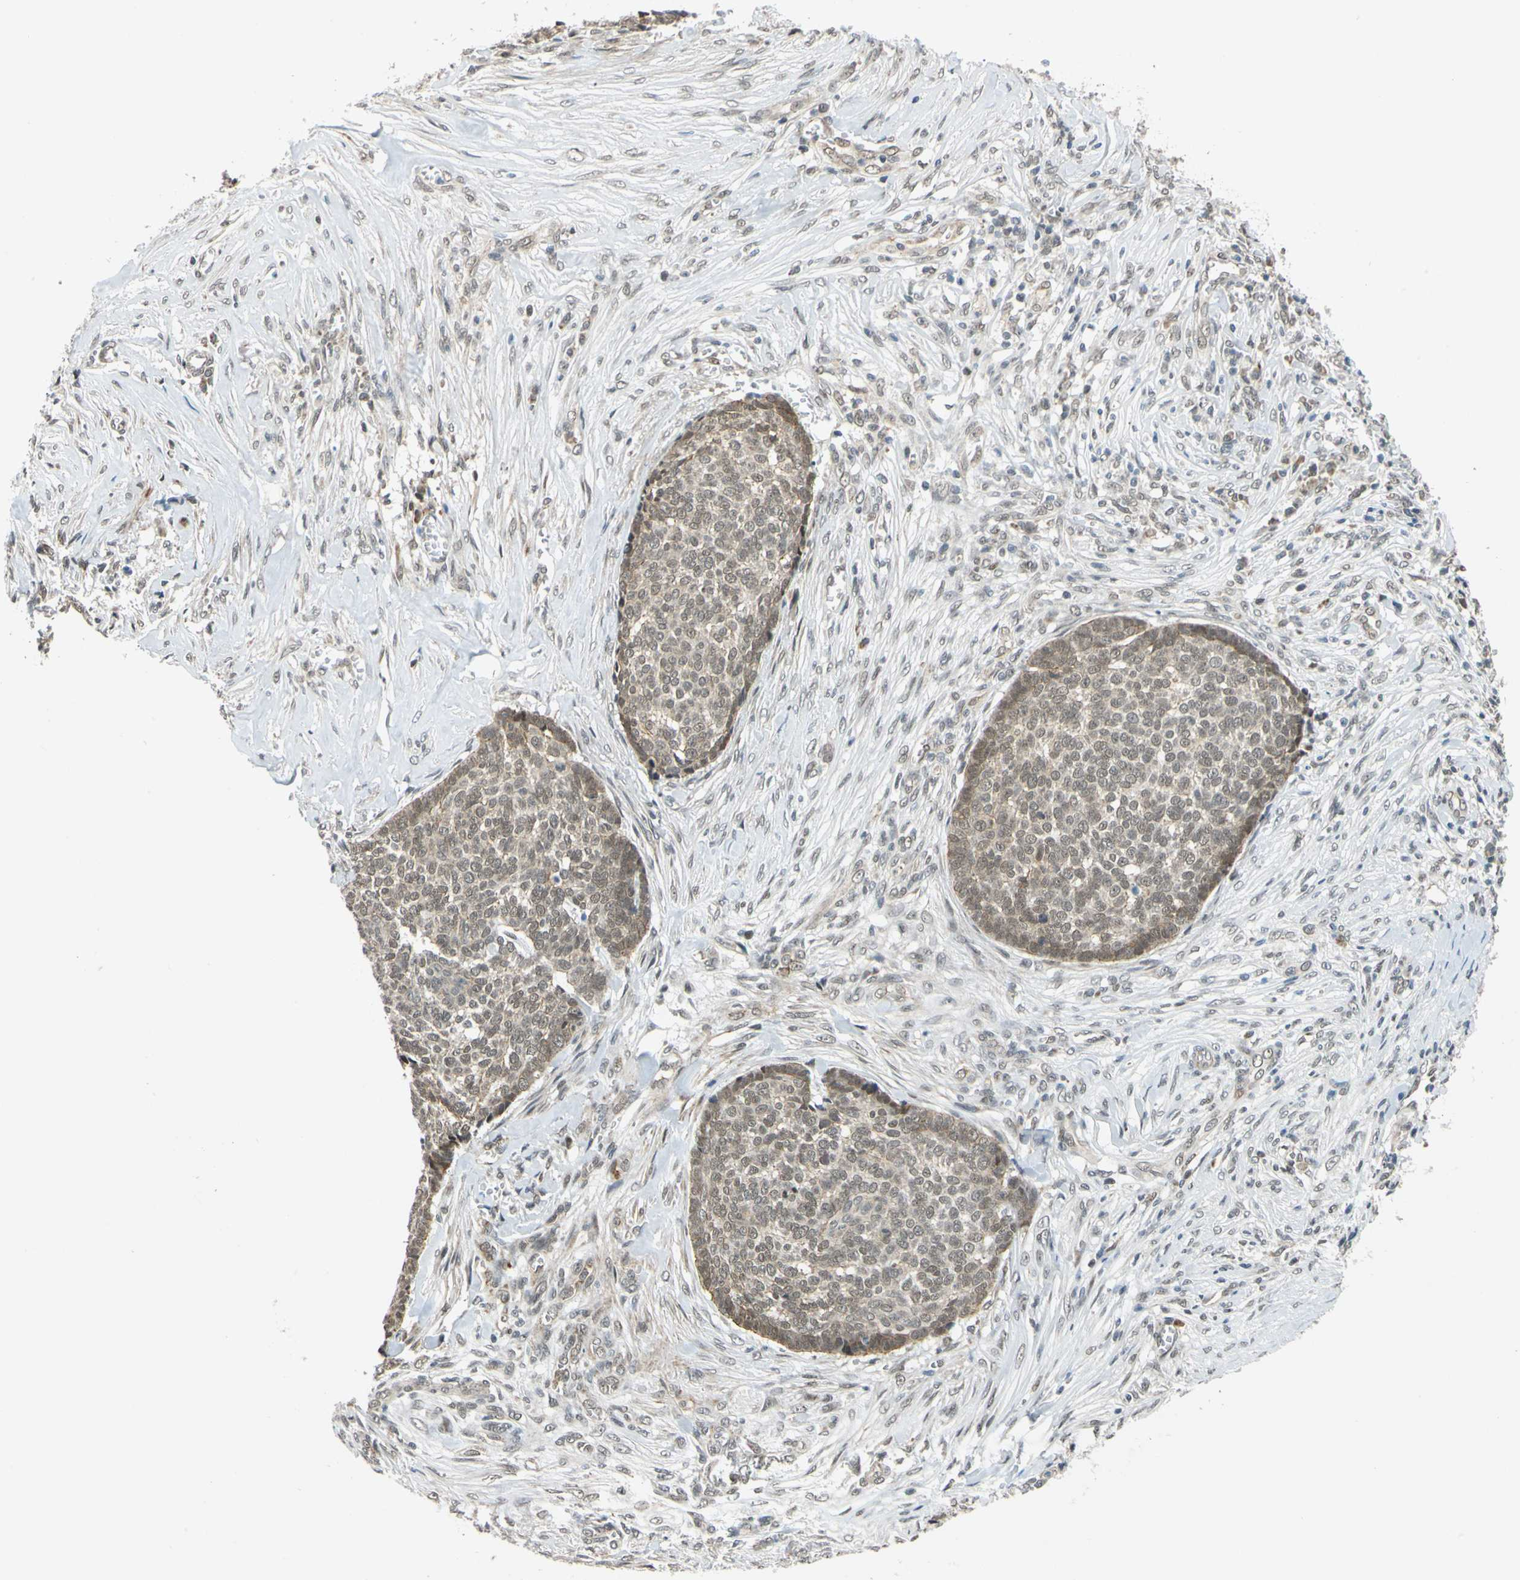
{"staining": {"intensity": "moderate", "quantity": ">75%", "location": "cytoplasmic/membranous,nuclear"}, "tissue": "skin cancer", "cell_type": "Tumor cells", "image_type": "cancer", "snomed": [{"axis": "morphology", "description": "Basal cell carcinoma"}, {"axis": "topography", "description": "Skin"}], "caption": "This image reveals skin basal cell carcinoma stained with immunohistochemistry to label a protein in brown. The cytoplasmic/membranous and nuclear of tumor cells show moderate positivity for the protein. Nuclei are counter-stained blue.", "gene": "POGZ", "patient": {"sex": "male", "age": 84}}